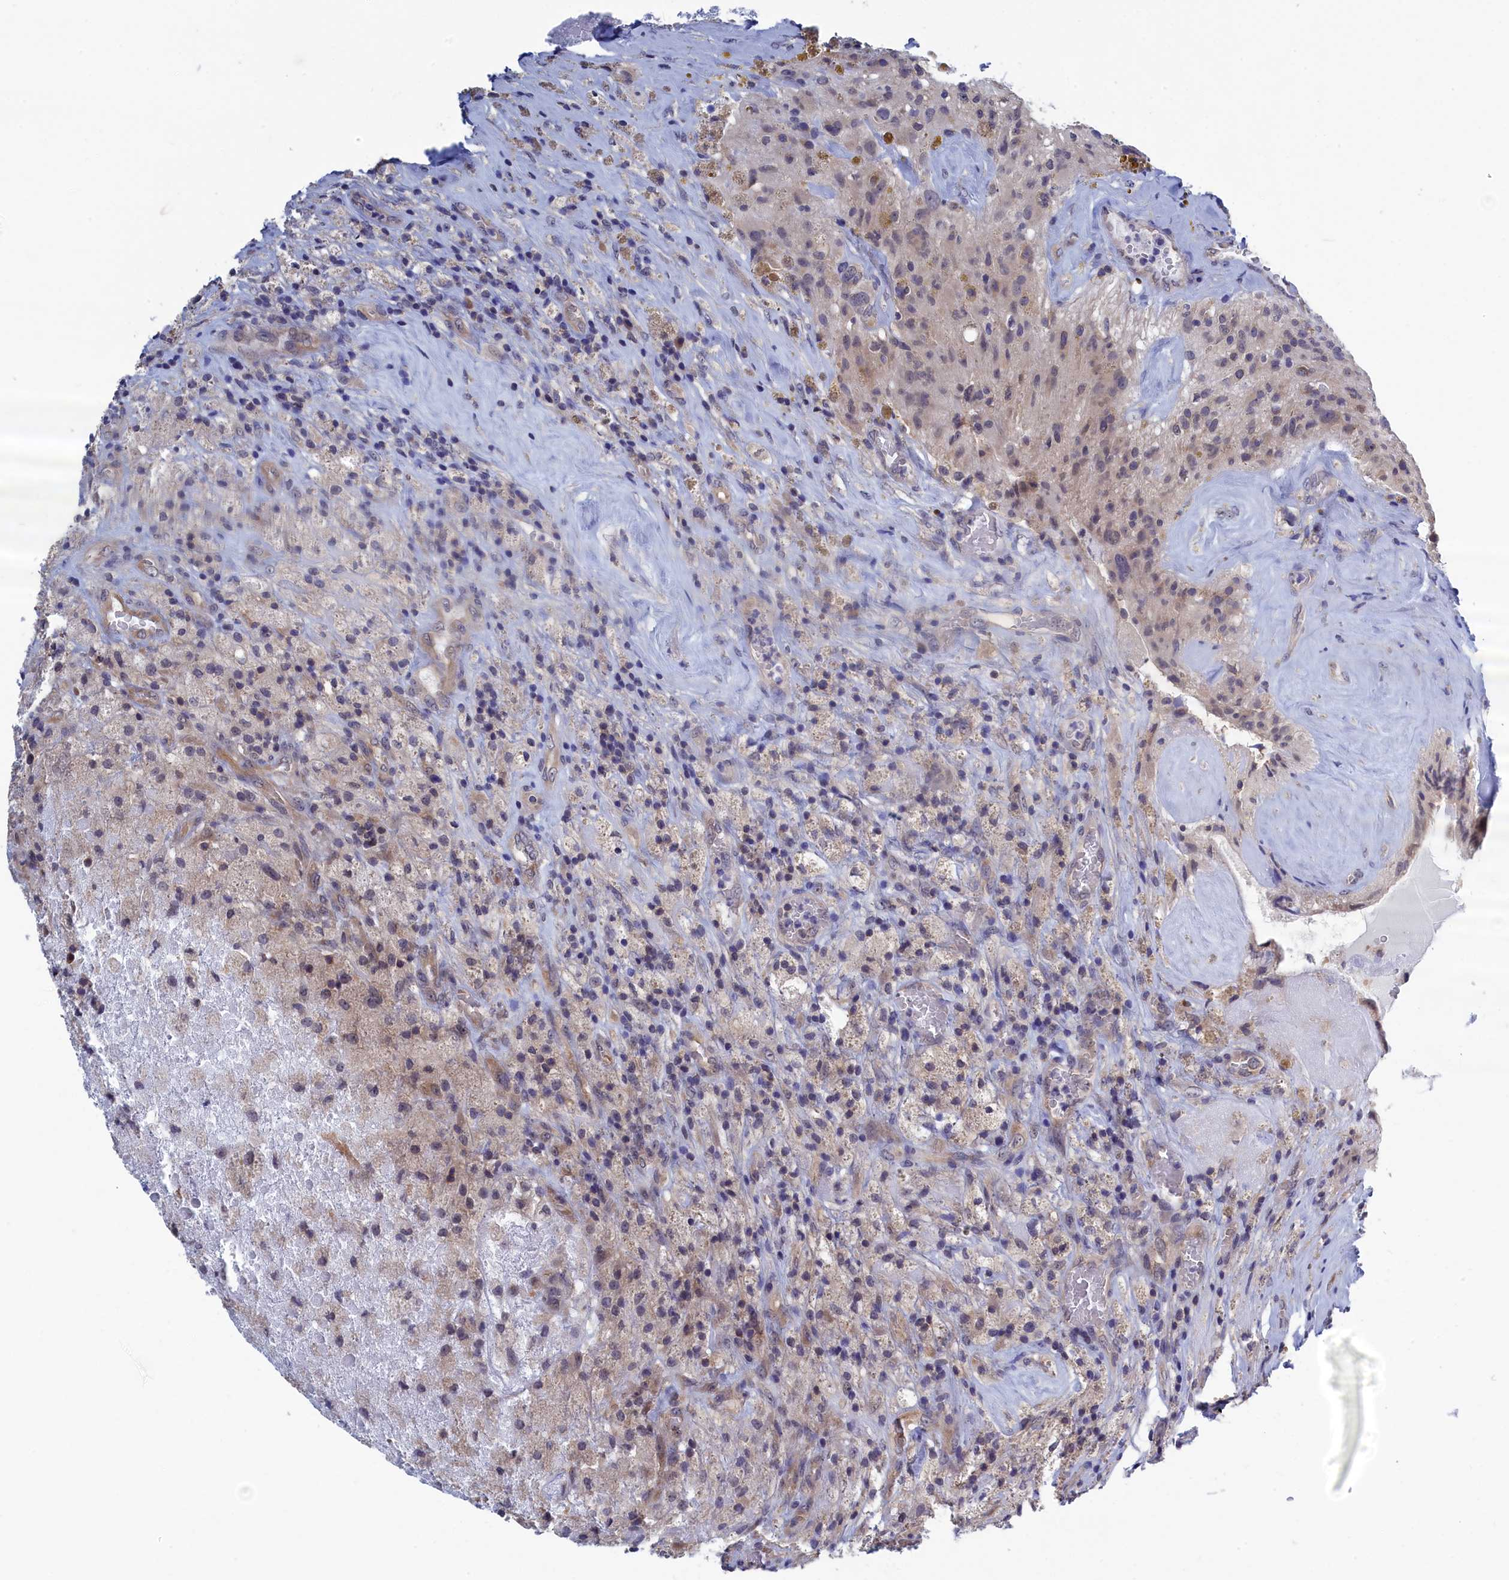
{"staining": {"intensity": "negative", "quantity": "none", "location": "none"}, "tissue": "glioma", "cell_type": "Tumor cells", "image_type": "cancer", "snomed": [{"axis": "morphology", "description": "Glioma, malignant, High grade"}, {"axis": "topography", "description": "Brain"}], "caption": "Protein analysis of glioma exhibits no significant expression in tumor cells.", "gene": "PGP", "patient": {"sex": "male", "age": 69}}